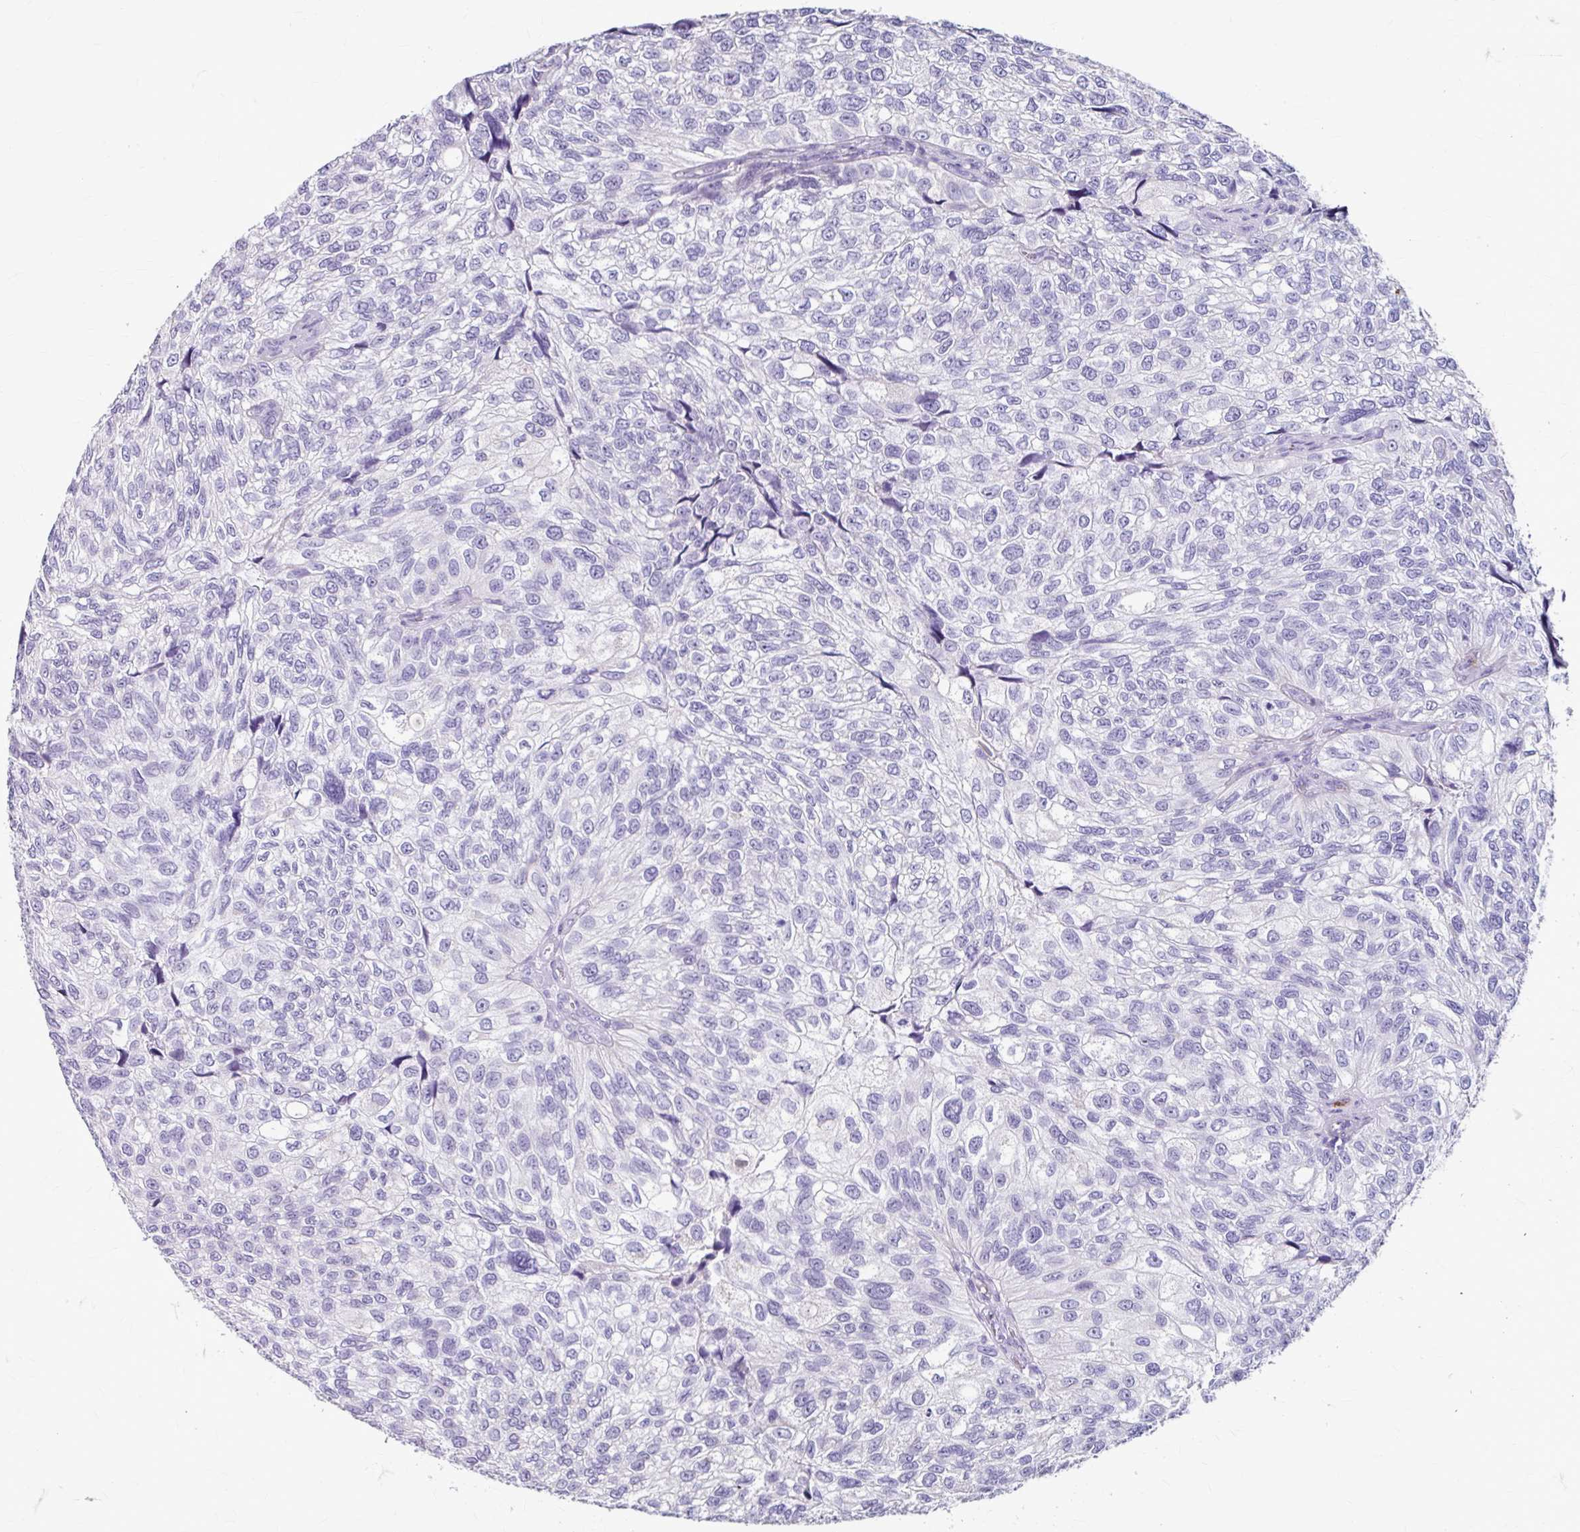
{"staining": {"intensity": "negative", "quantity": "none", "location": "none"}, "tissue": "urothelial cancer", "cell_type": "Tumor cells", "image_type": "cancer", "snomed": [{"axis": "morphology", "description": "Urothelial carcinoma, NOS"}, {"axis": "topography", "description": "Urinary bladder"}], "caption": "An immunohistochemistry (IHC) image of urothelial cancer is shown. There is no staining in tumor cells of urothelial cancer.", "gene": "ANKRD1", "patient": {"sex": "male", "age": 87}}